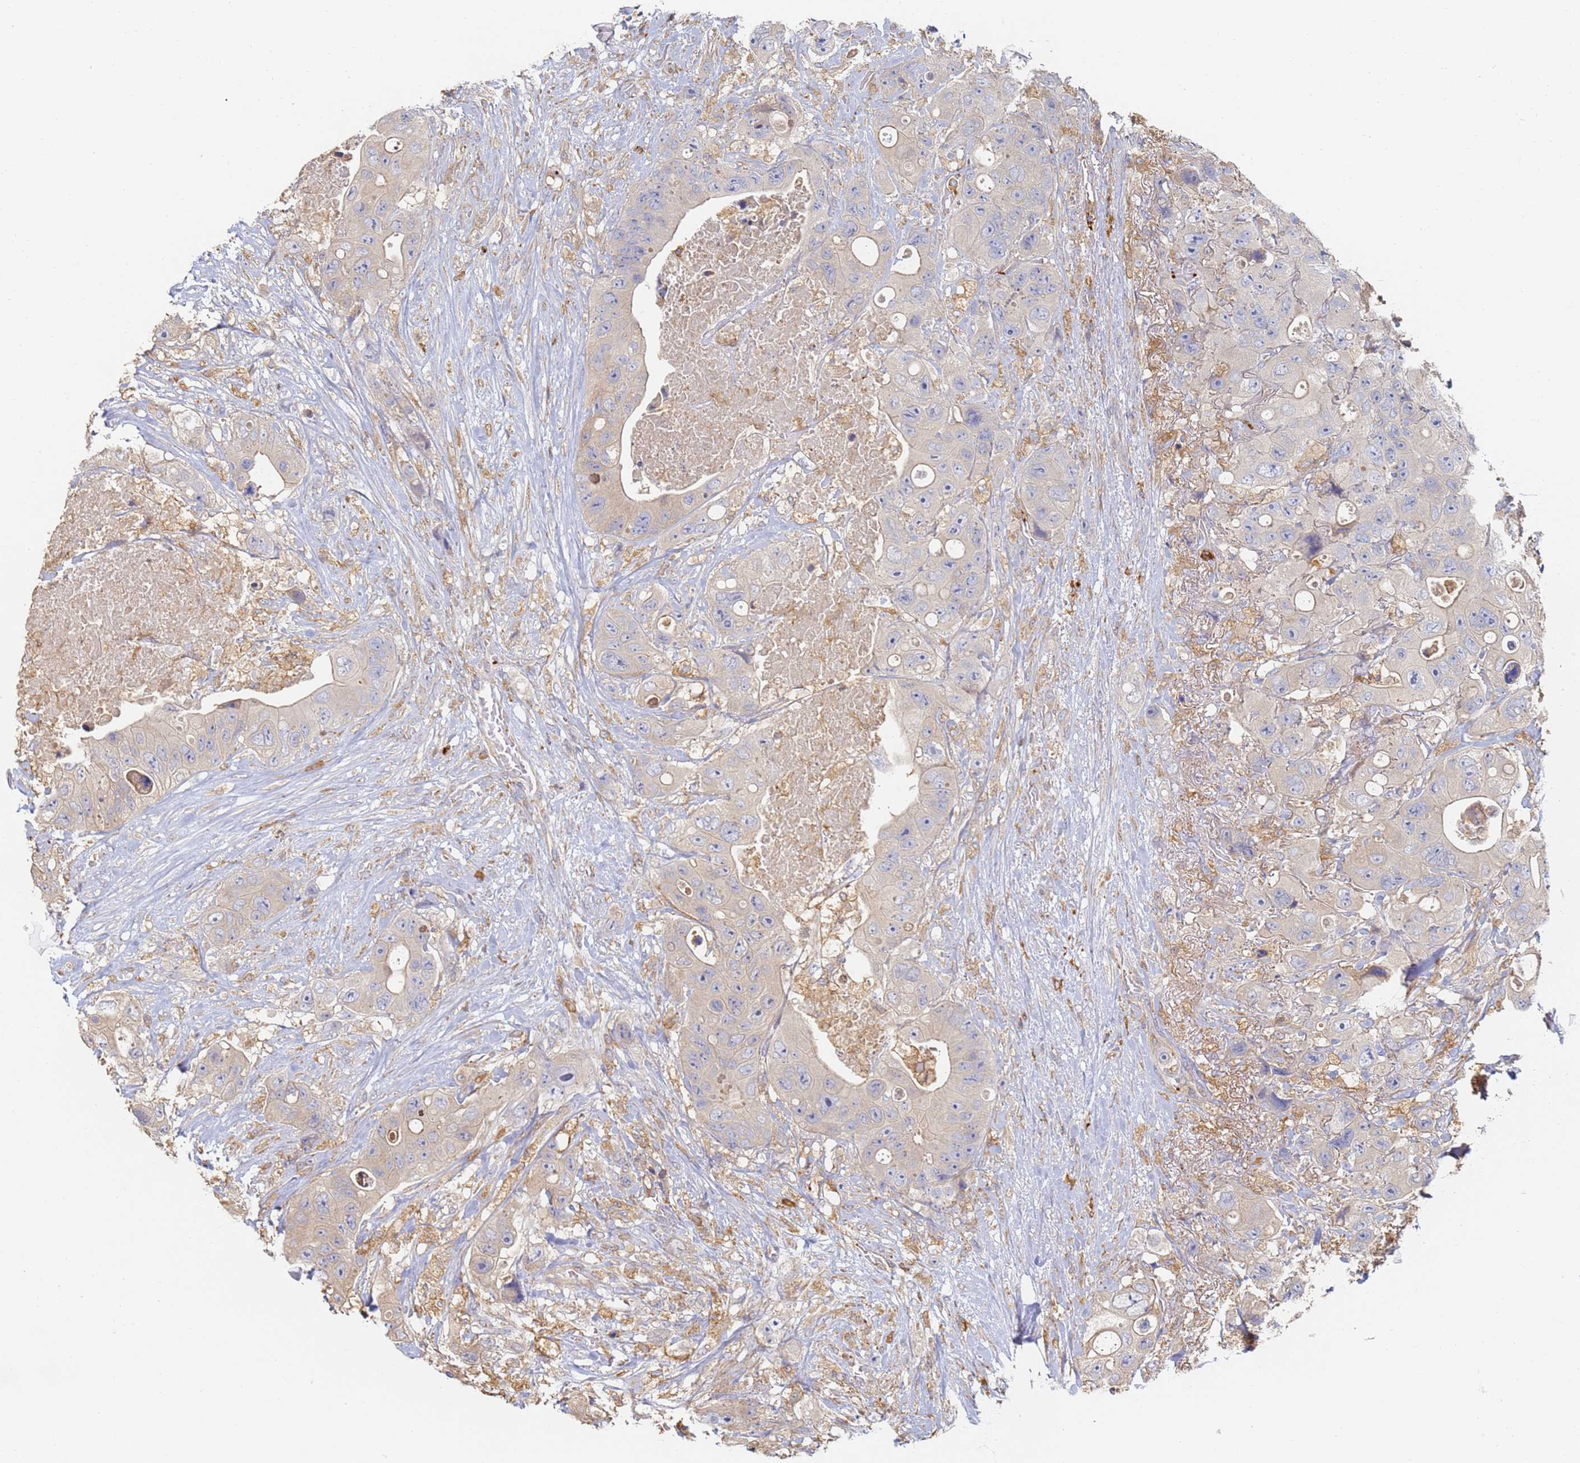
{"staining": {"intensity": "negative", "quantity": "none", "location": "none"}, "tissue": "colorectal cancer", "cell_type": "Tumor cells", "image_type": "cancer", "snomed": [{"axis": "morphology", "description": "Adenocarcinoma, NOS"}, {"axis": "topography", "description": "Colon"}], "caption": "This is an immunohistochemistry photomicrograph of human colorectal adenocarcinoma. There is no expression in tumor cells.", "gene": "BIN2", "patient": {"sex": "female", "age": 46}}